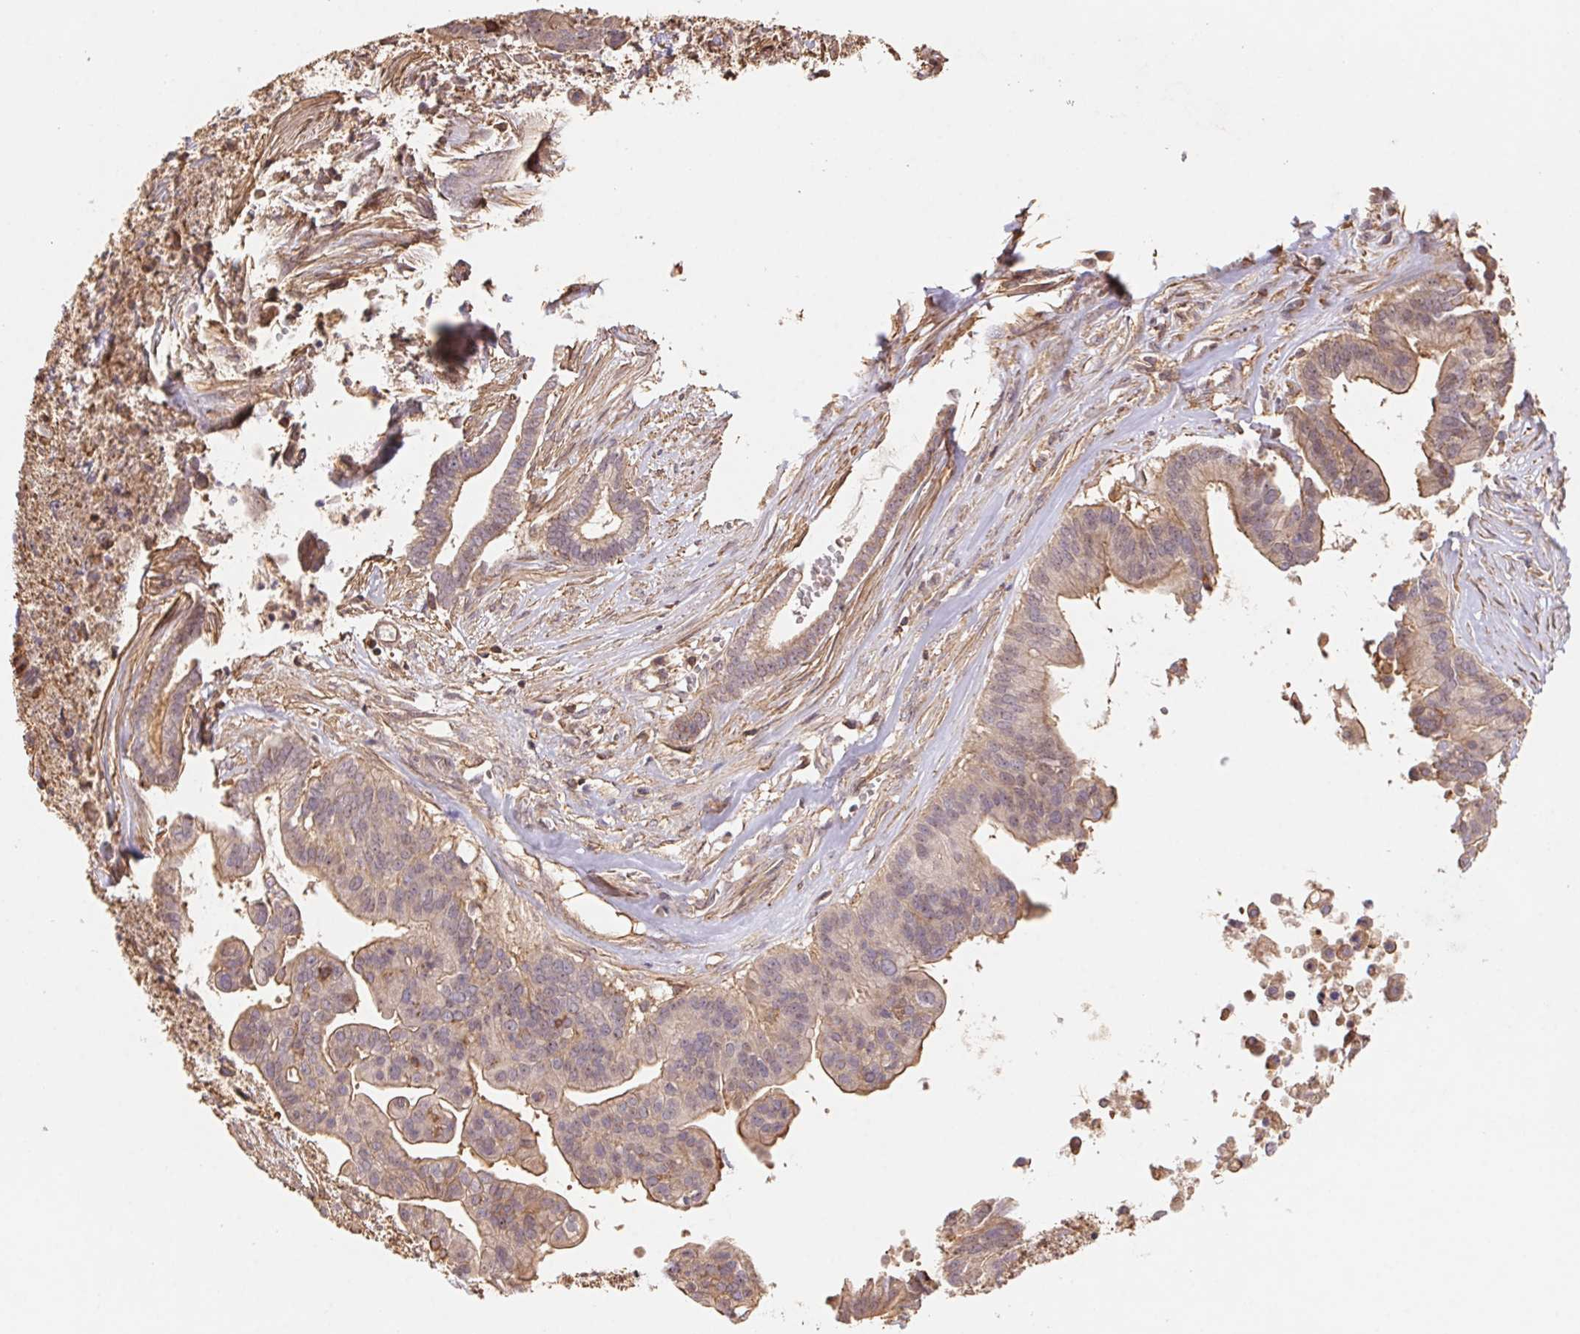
{"staining": {"intensity": "moderate", "quantity": "25%-75%", "location": "cytoplasmic/membranous"}, "tissue": "pancreatic cancer", "cell_type": "Tumor cells", "image_type": "cancer", "snomed": [{"axis": "morphology", "description": "Adenocarcinoma, NOS"}, {"axis": "topography", "description": "Pancreas"}], "caption": "The immunohistochemical stain shows moderate cytoplasmic/membranous expression in tumor cells of pancreatic adenocarcinoma tissue.", "gene": "ATG10", "patient": {"sex": "male", "age": 61}}